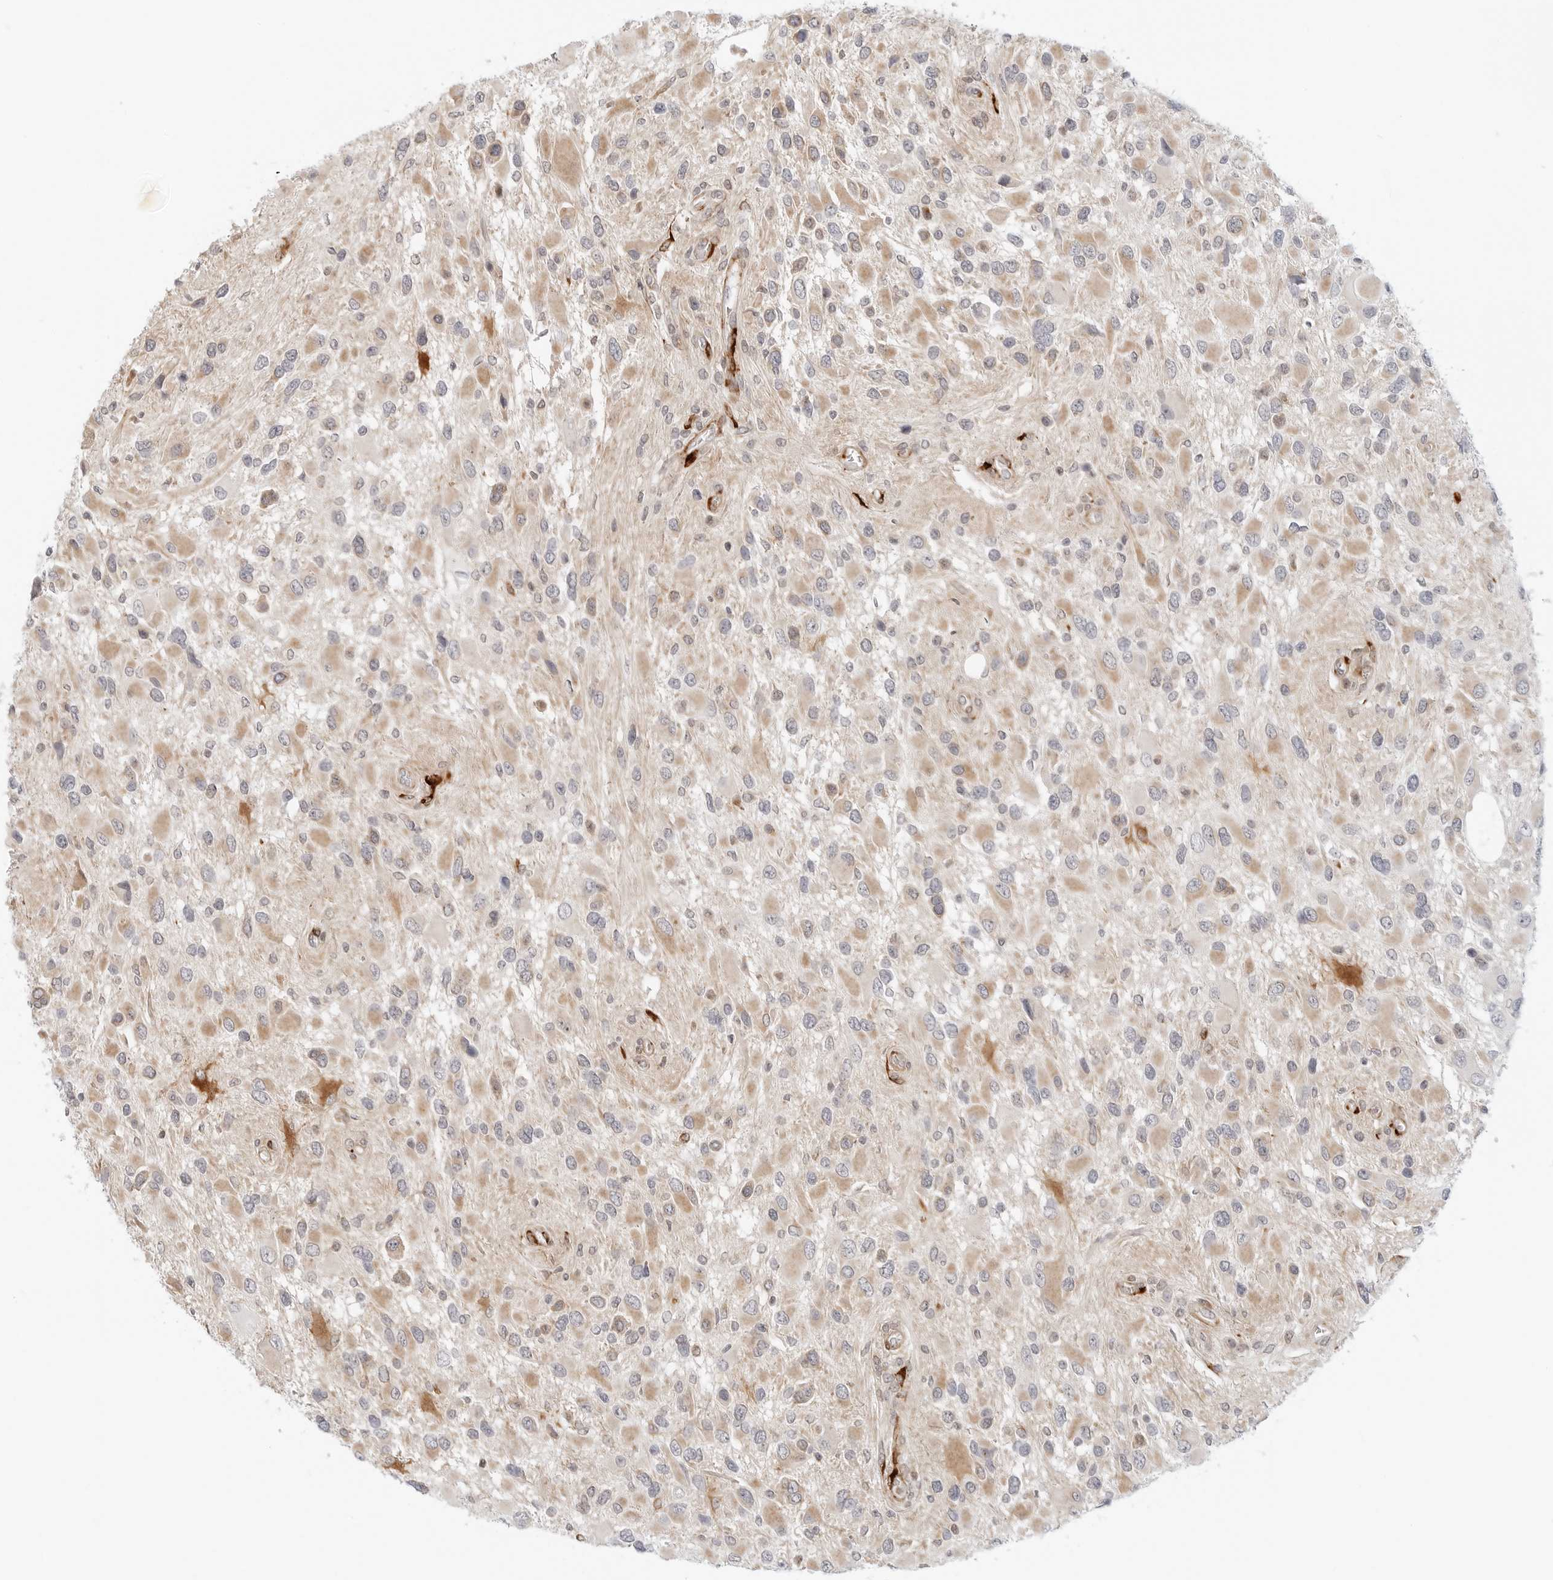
{"staining": {"intensity": "weak", "quantity": "25%-75%", "location": "cytoplasmic/membranous"}, "tissue": "glioma", "cell_type": "Tumor cells", "image_type": "cancer", "snomed": [{"axis": "morphology", "description": "Glioma, malignant, High grade"}, {"axis": "topography", "description": "Brain"}], "caption": "Approximately 25%-75% of tumor cells in human malignant glioma (high-grade) reveal weak cytoplasmic/membranous protein staining as visualized by brown immunohistochemical staining.", "gene": "C1QTNF1", "patient": {"sex": "male", "age": 53}}